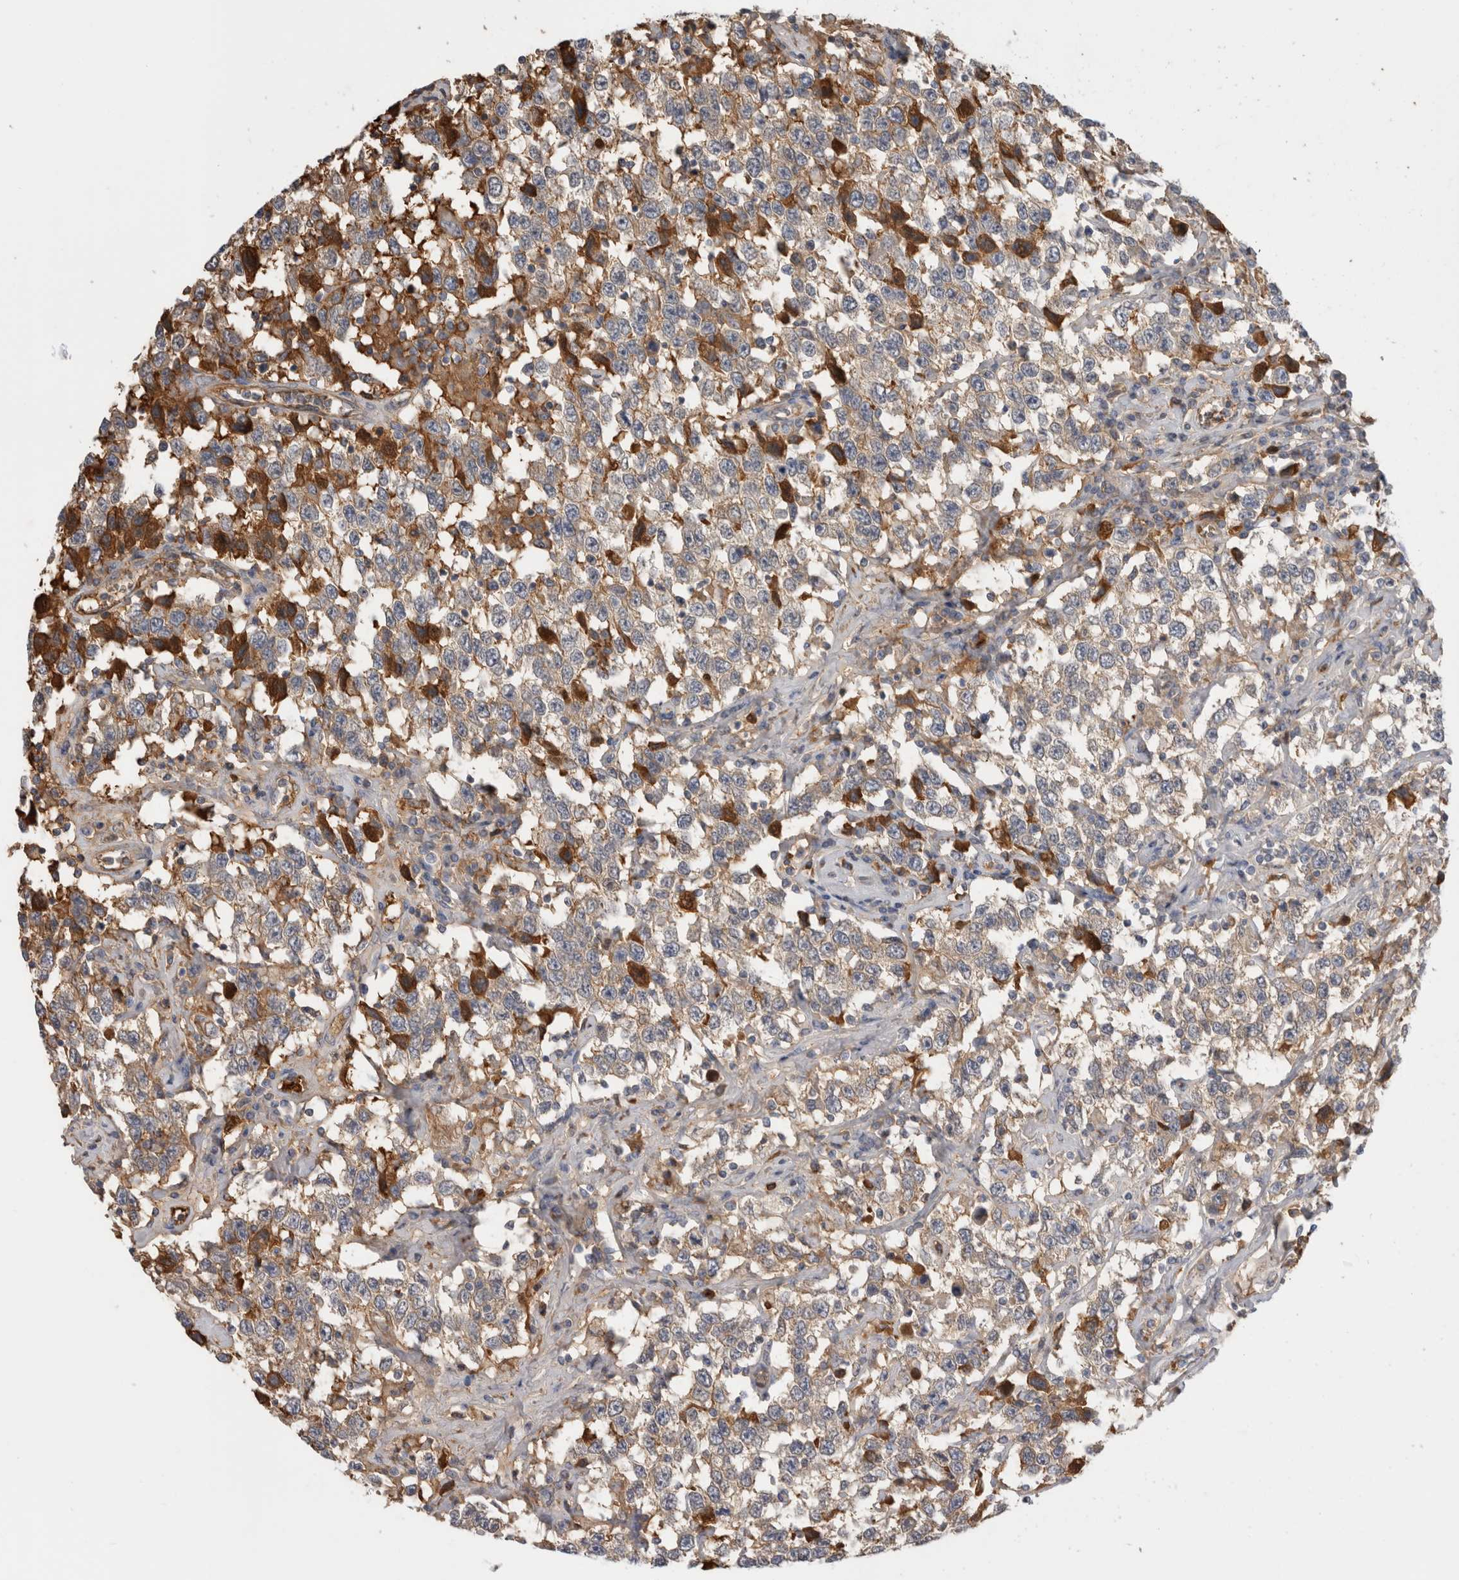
{"staining": {"intensity": "weak", "quantity": "25%-75%", "location": "cytoplasmic/membranous"}, "tissue": "testis cancer", "cell_type": "Tumor cells", "image_type": "cancer", "snomed": [{"axis": "morphology", "description": "Seminoma, NOS"}, {"axis": "topography", "description": "Testis"}], "caption": "Tumor cells reveal low levels of weak cytoplasmic/membranous staining in approximately 25%-75% of cells in human testis cancer.", "gene": "TBCE", "patient": {"sex": "male", "age": 41}}